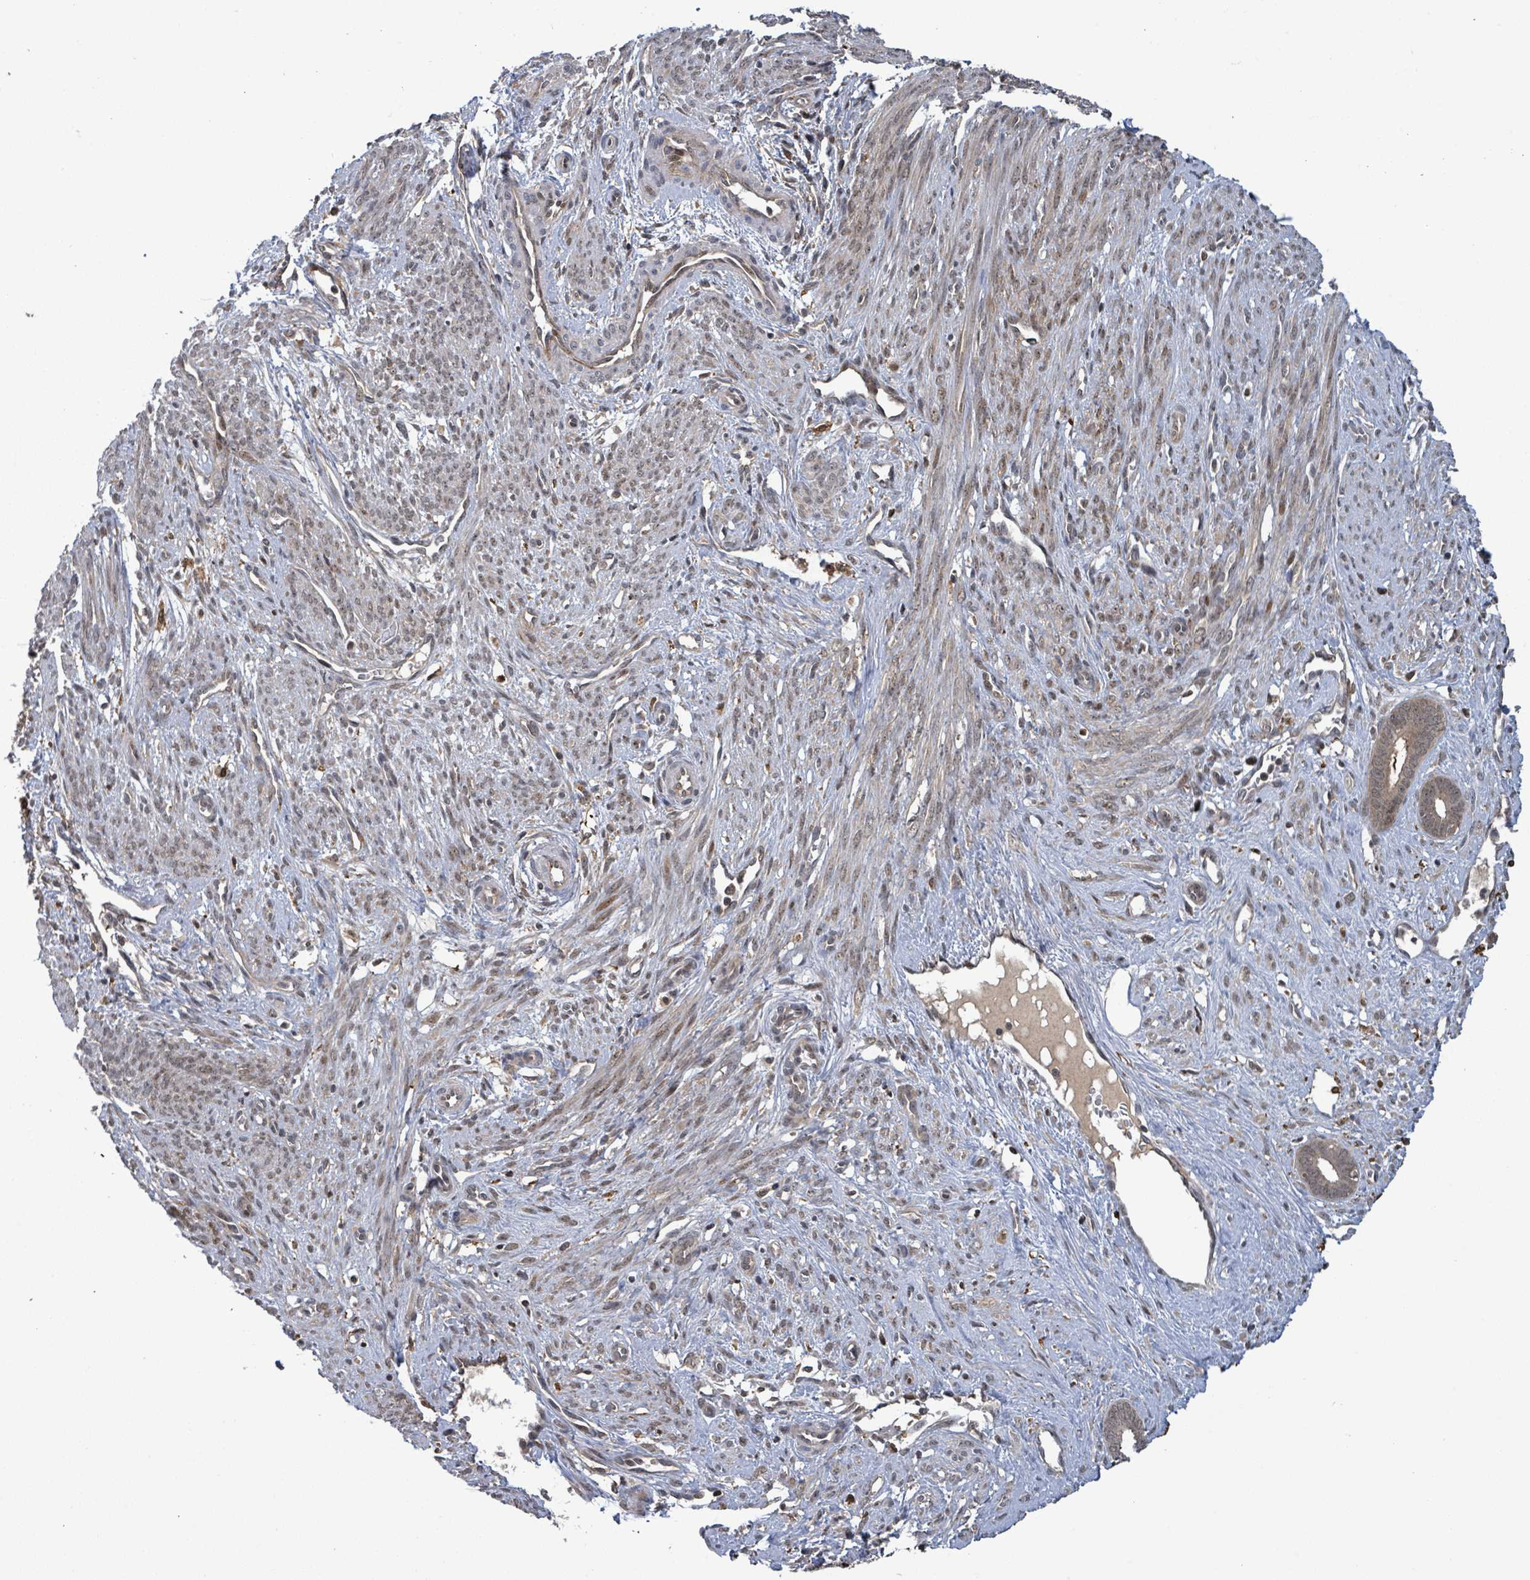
{"staining": {"intensity": "weak", "quantity": "<25%", "location": "cytoplasmic/membranous"}, "tissue": "endometrium", "cell_type": "Cells in endometrial stroma", "image_type": "normal", "snomed": [{"axis": "morphology", "description": "Normal tissue, NOS"}, {"axis": "topography", "description": "Endometrium"}], "caption": "This is an IHC photomicrograph of normal endometrium. There is no expression in cells in endometrial stroma.", "gene": "FBXO6", "patient": {"sex": "female", "age": 61}}